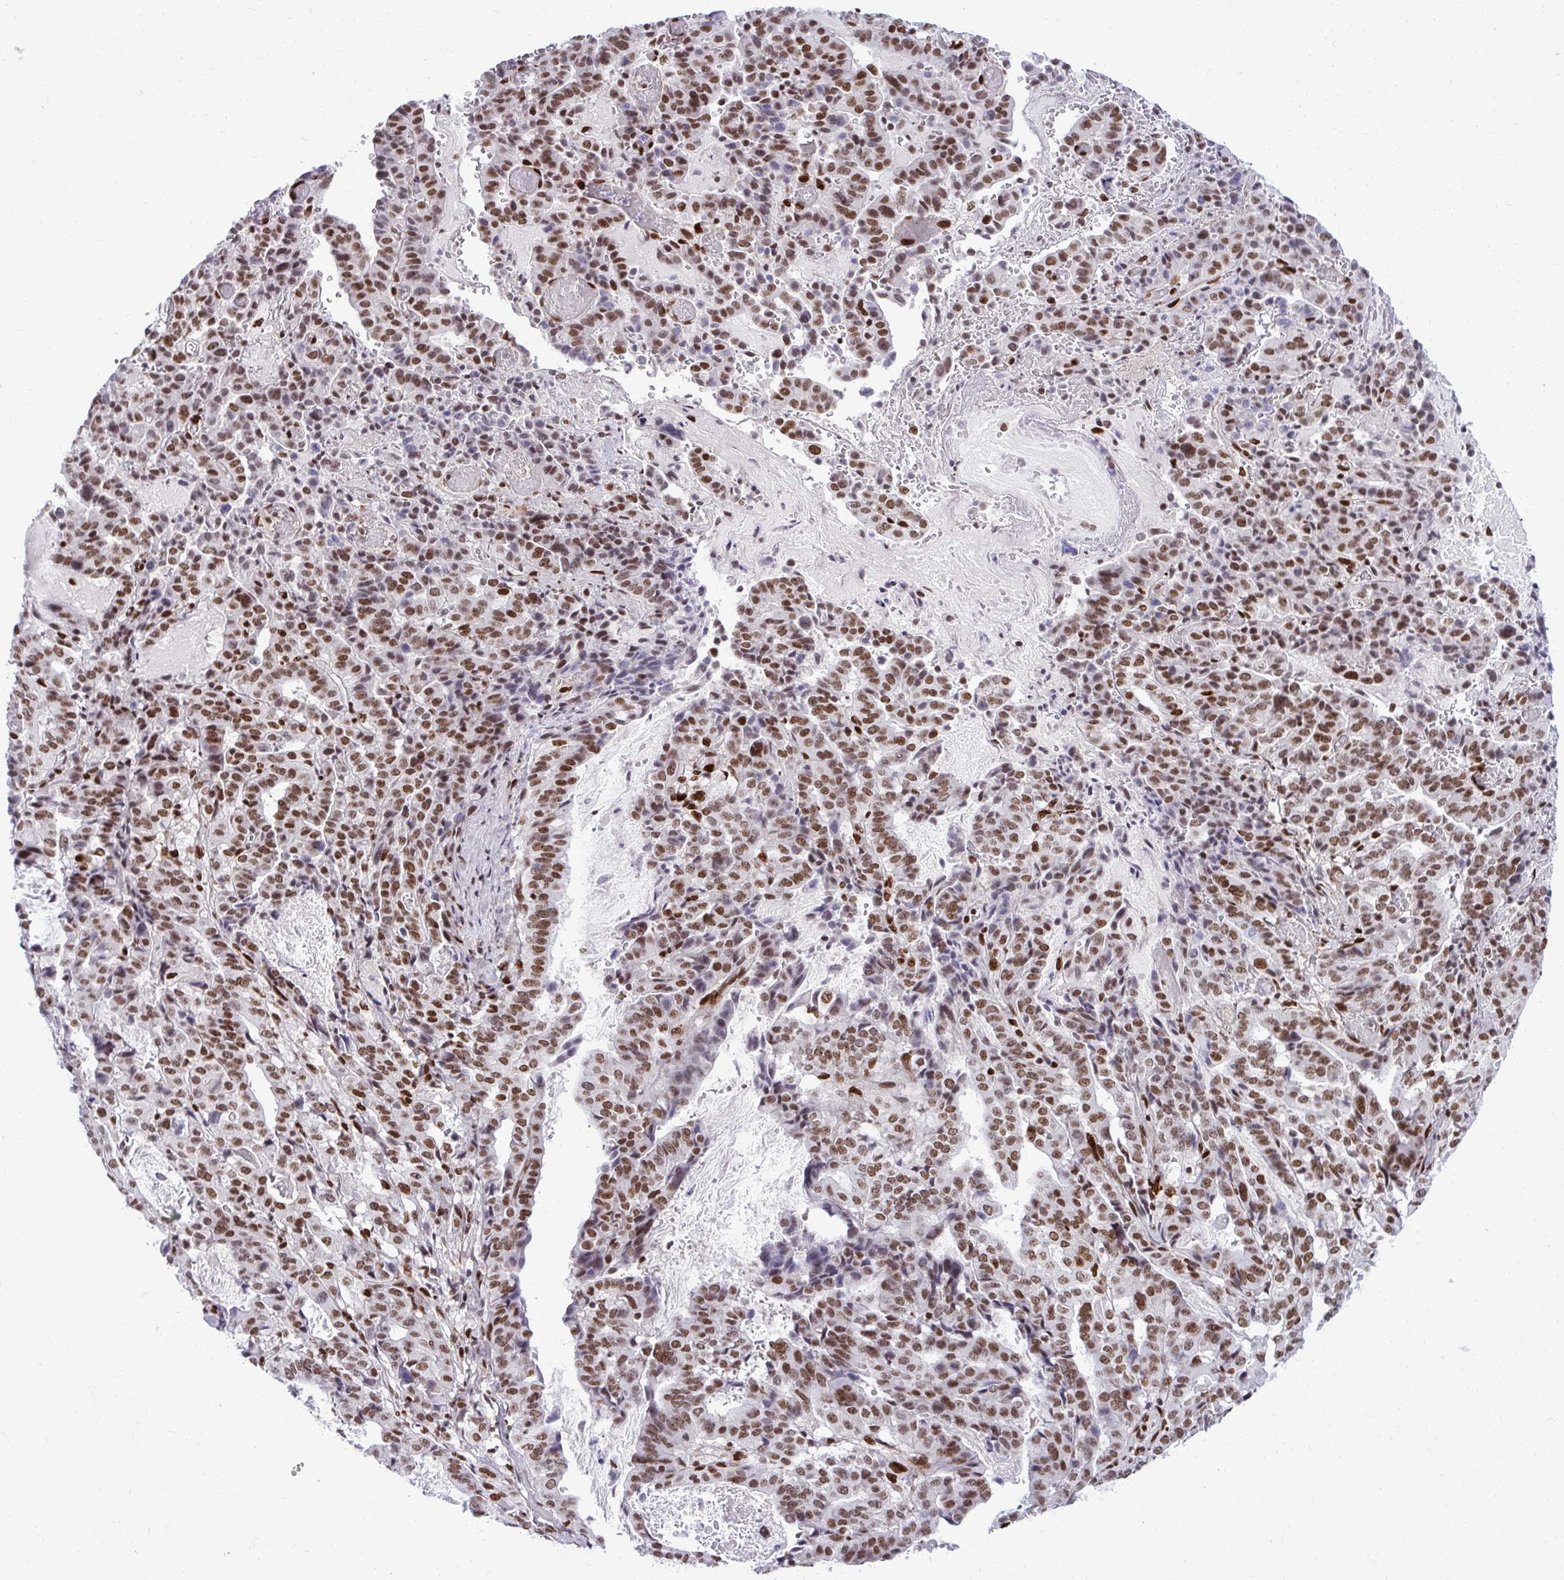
{"staining": {"intensity": "moderate", "quantity": ">75%", "location": "nuclear"}, "tissue": "stomach cancer", "cell_type": "Tumor cells", "image_type": "cancer", "snomed": [{"axis": "morphology", "description": "Adenocarcinoma, NOS"}, {"axis": "topography", "description": "Stomach"}], "caption": "A medium amount of moderate nuclear staining is appreciated in approximately >75% of tumor cells in adenocarcinoma (stomach) tissue.", "gene": "CDYL", "patient": {"sex": "male", "age": 48}}